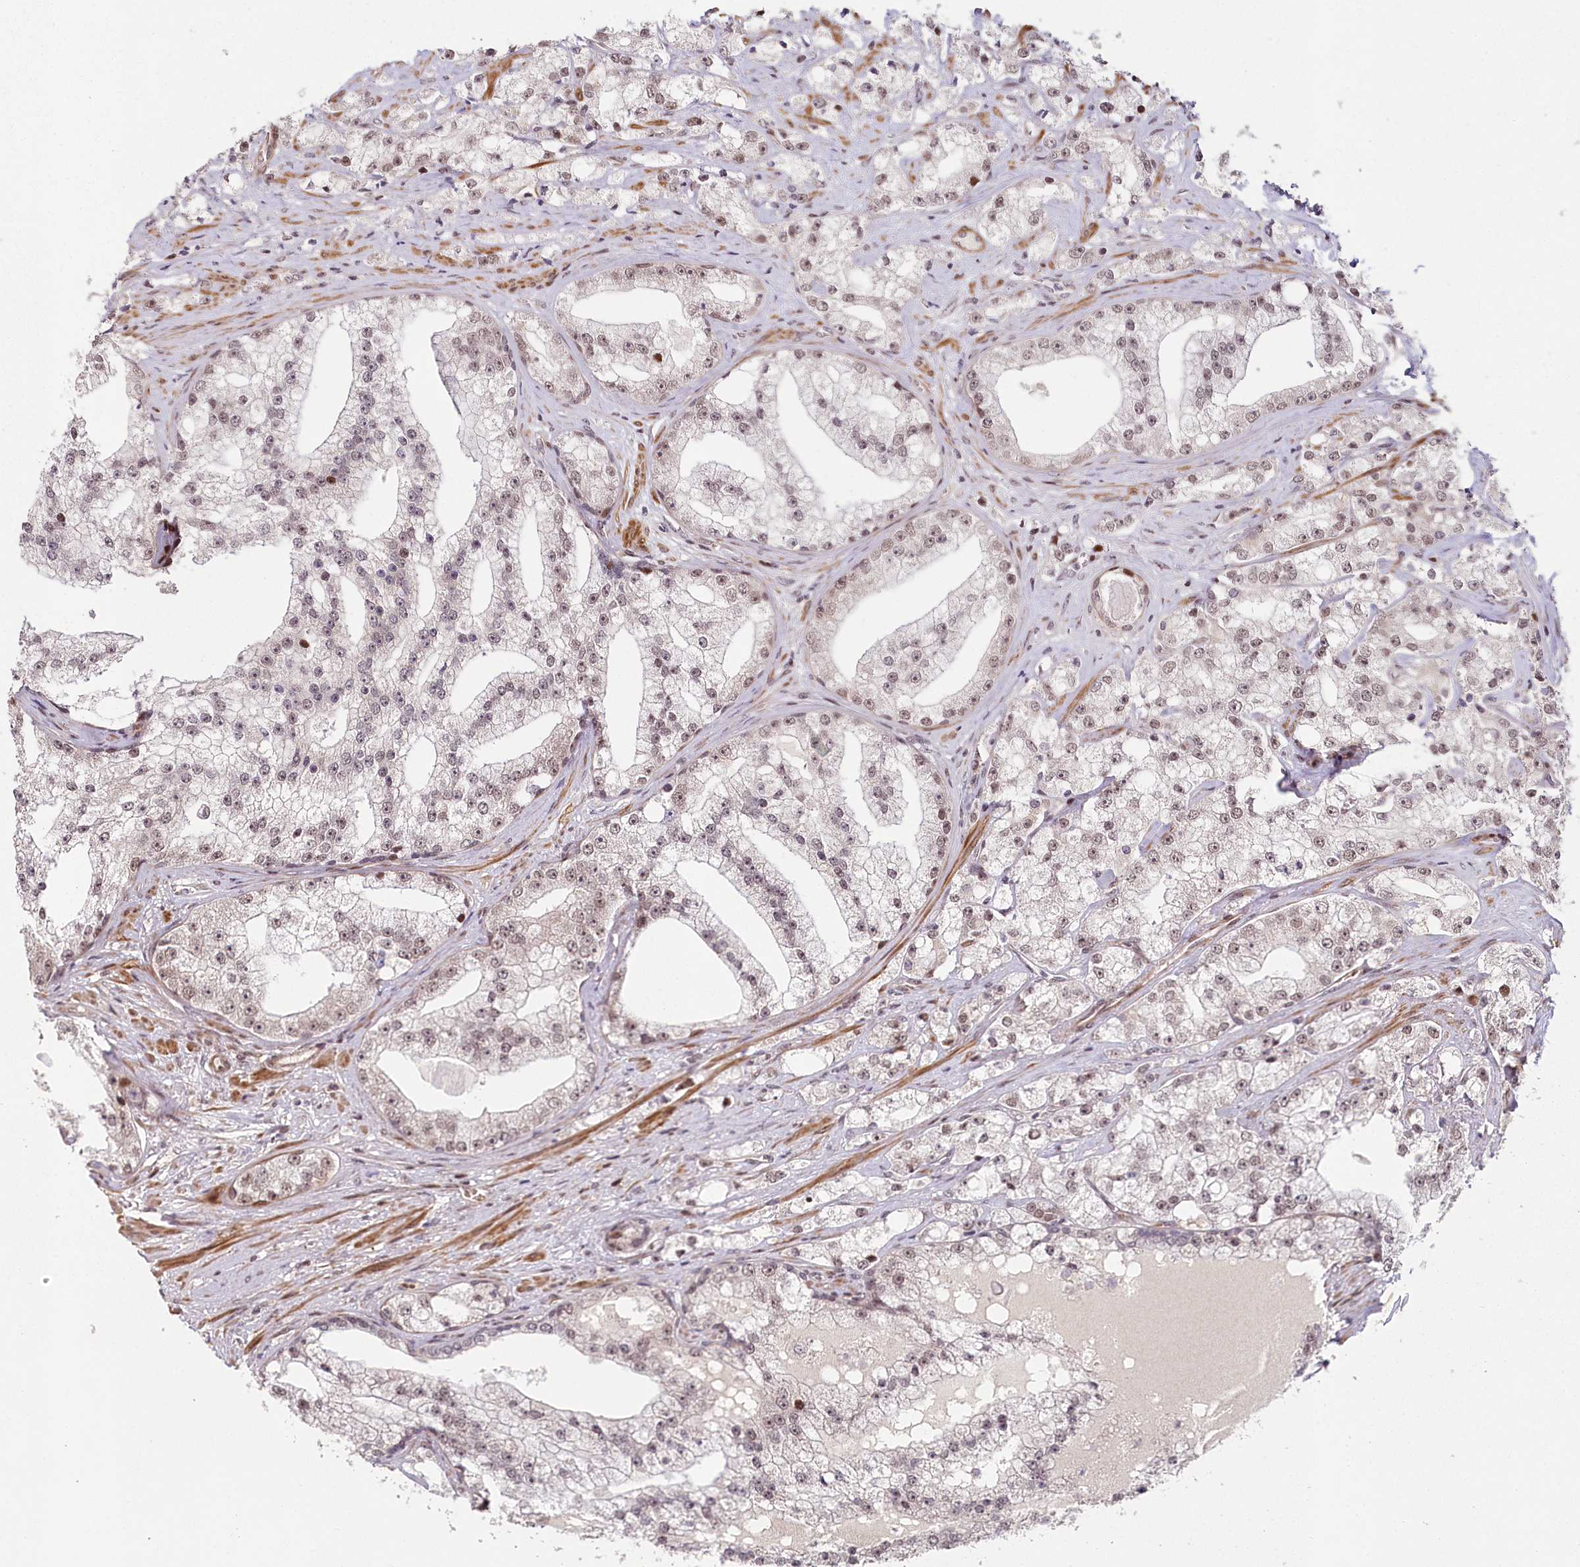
{"staining": {"intensity": "weak", "quantity": "25%-75%", "location": "nuclear"}, "tissue": "prostate cancer", "cell_type": "Tumor cells", "image_type": "cancer", "snomed": [{"axis": "morphology", "description": "Adenocarcinoma, High grade"}, {"axis": "topography", "description": "Prostate"}], "caption": "The image displays a brown stain indicating the presence of a protein in the nuclear of tumor cells in prostate cancer (high-grade adenocarcinoma).", "gene": "FAM204A", "patient": {"sex": "male", "age": 64}}